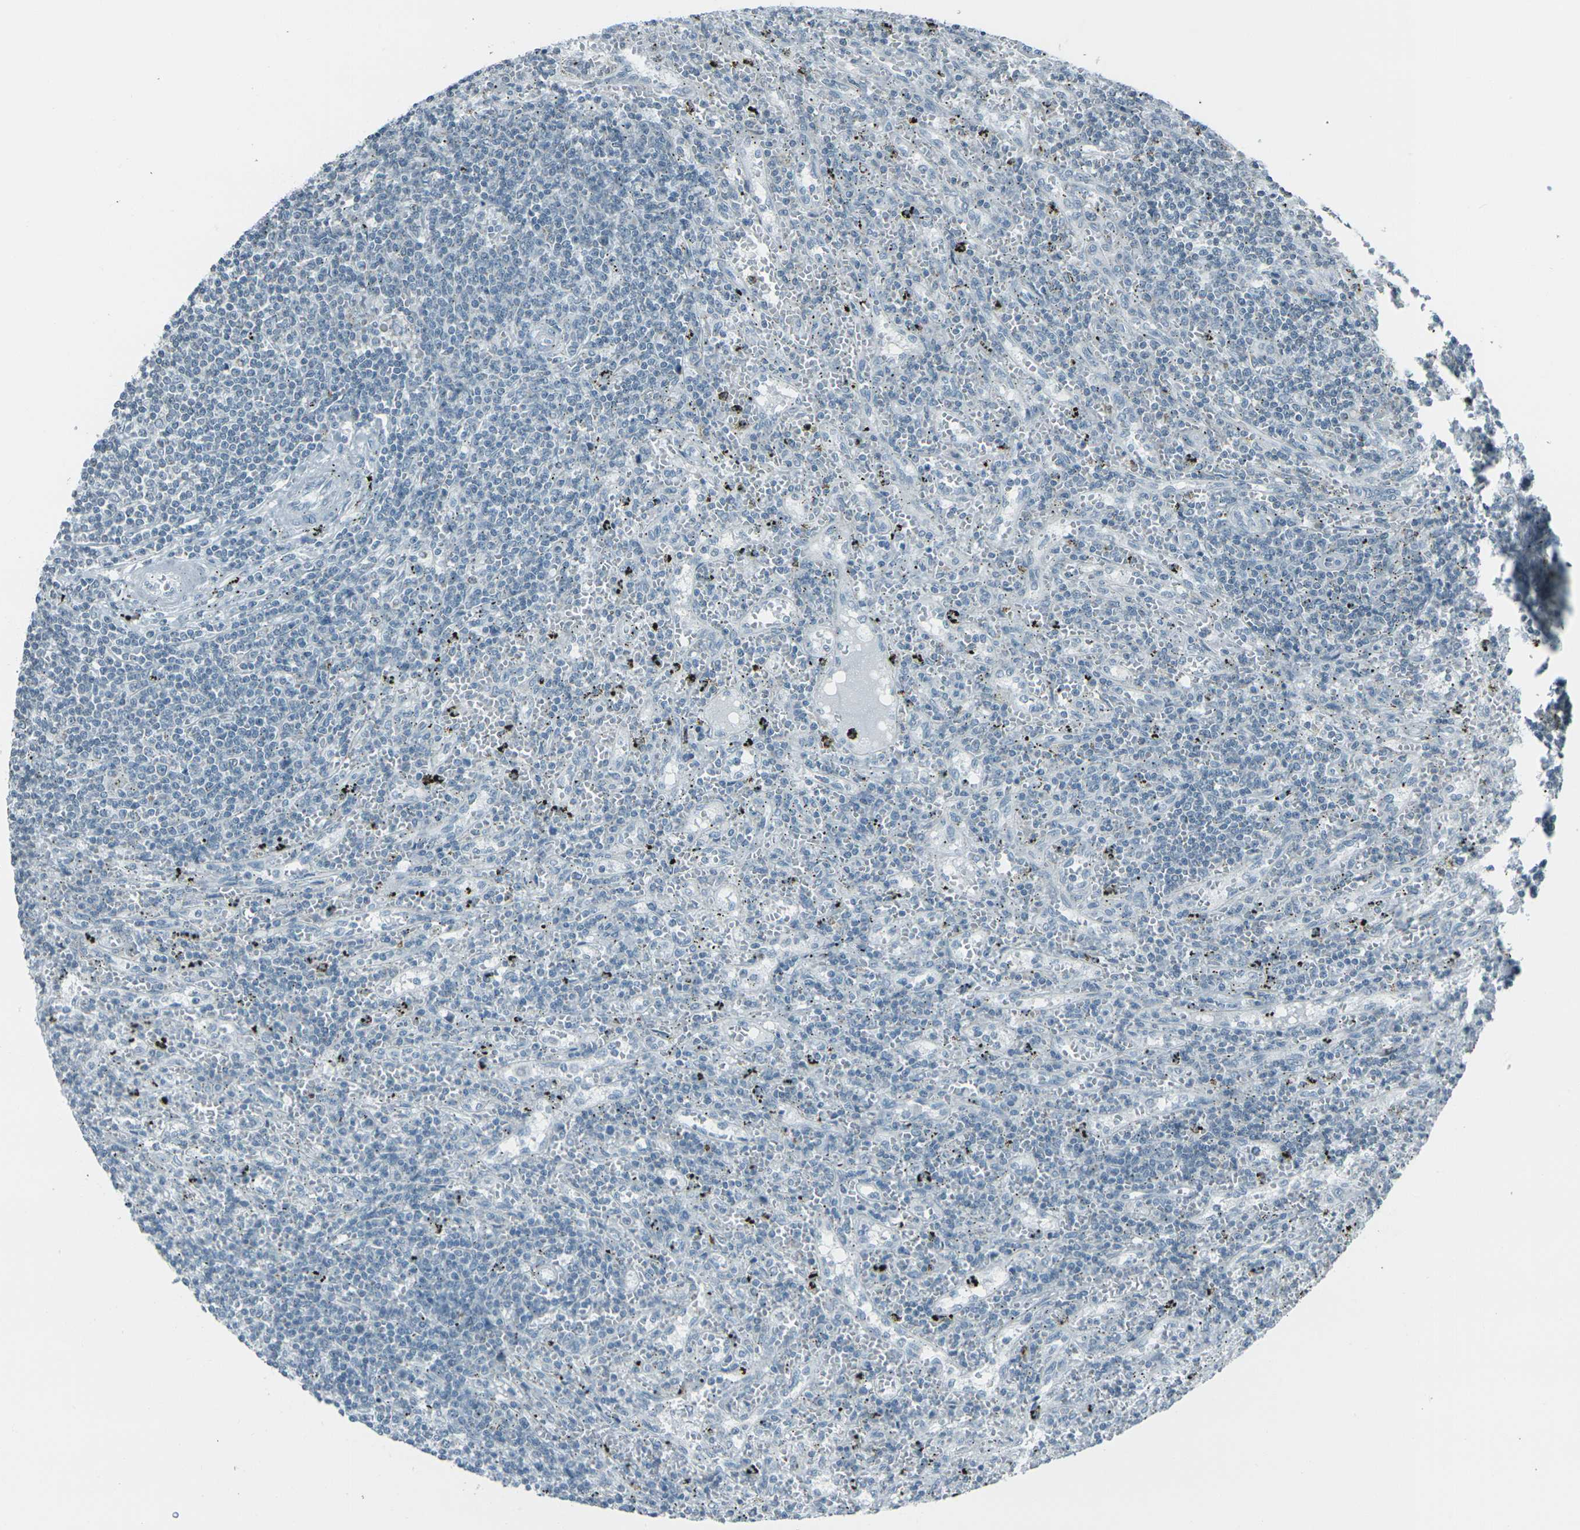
{"staining": {"intensity": "negative", "quantity": "none", "location": "none"}, "tissue": "lymphoma", "cell_type": "Tumor cells", "image_type": "cancer", "snomed": [{"axis": "morphology", "description": "Malignant lymphoma, non-Hodgkin's type, Low grade"}, {"axis": "topography", "description": "Spleen"}], "caption": "High power microscopy histopathology image of an immunohistochemistry micrograph of lymphoma, revealing no significant expression in tumor cells.", "gene": "H2BC1", "patient": {"sex": "male", "age": 76}}